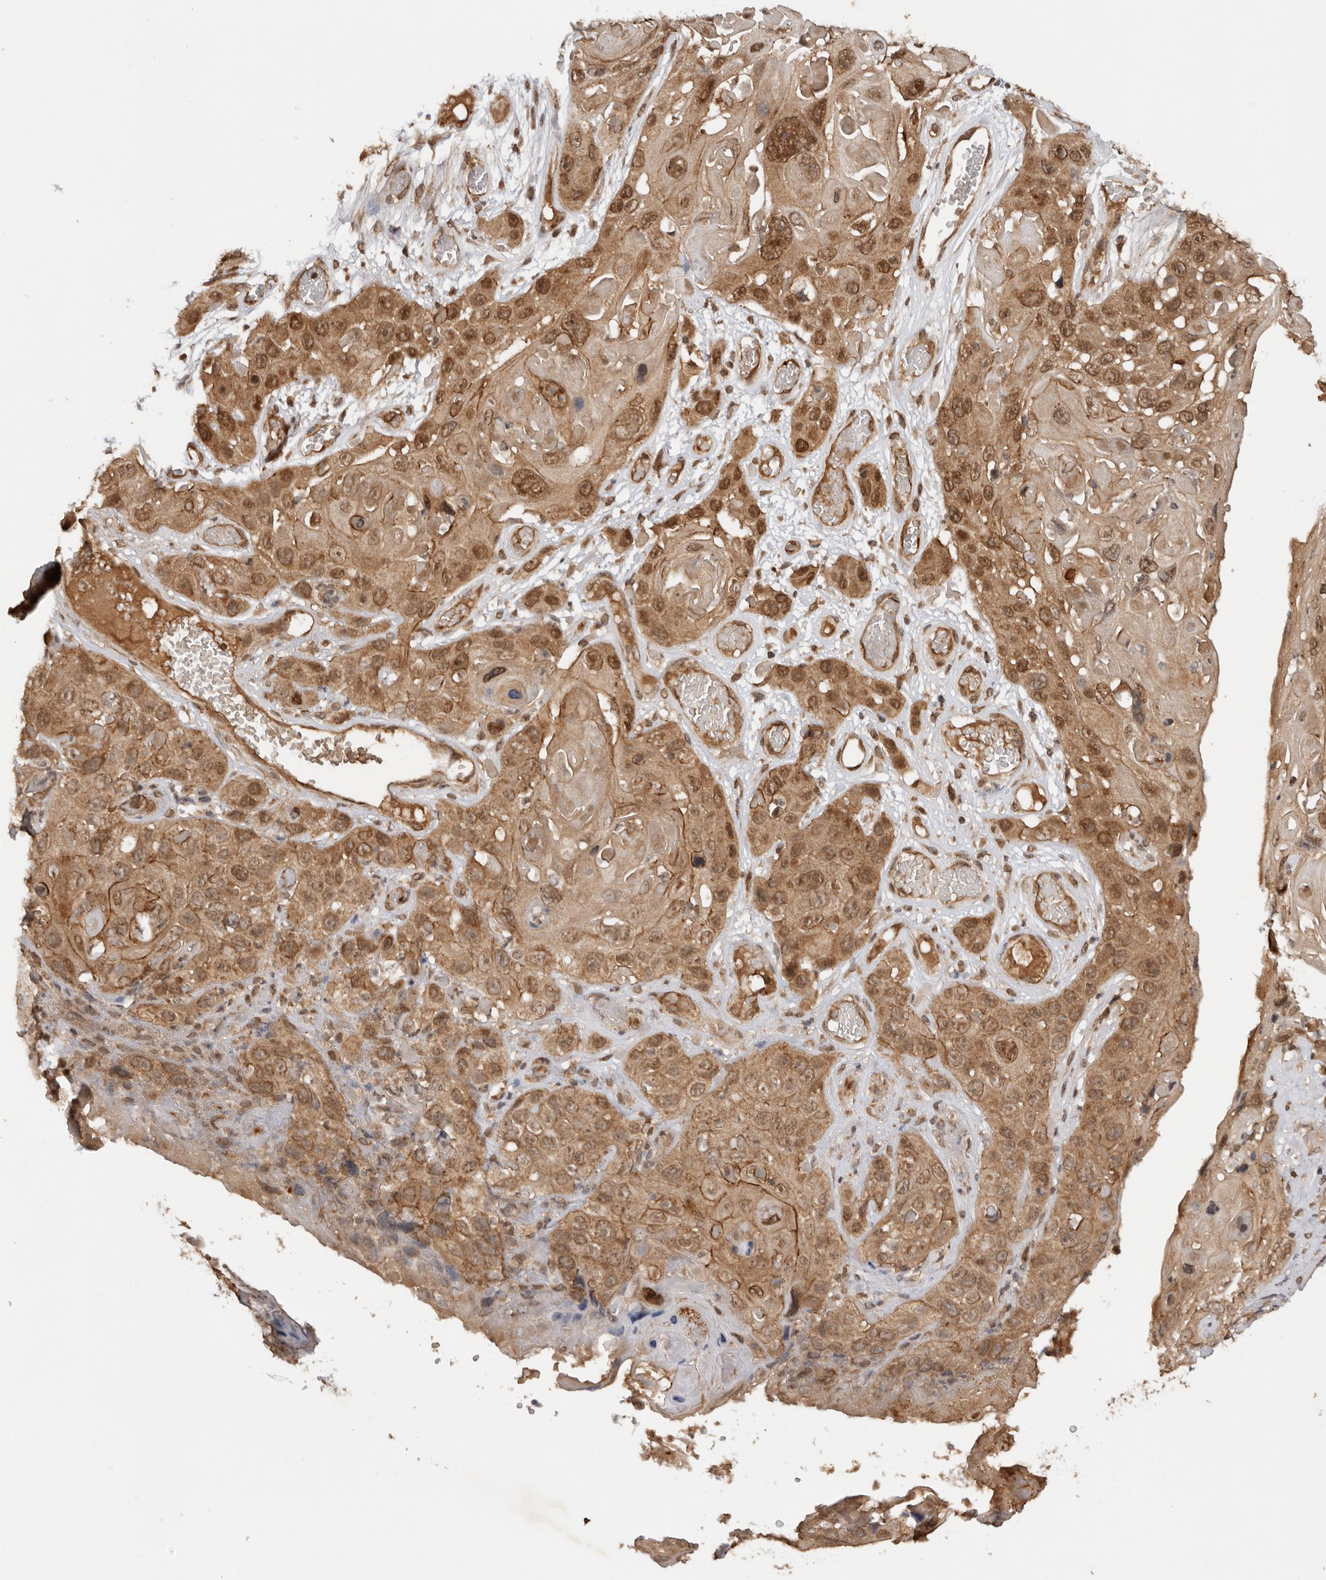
{"staining": {"intensity": "moderate", "quantity": ">75%", "location": "cytoplasmic/membranous,nuclear"}, "tissue": "skin cancer", "cell_type": "Tumor cells", "image_type": "cancer", "snomed": [{"axis": "morphology", "description": "Squamous cell carcinoma, NOS"}, {"axis": "topography", "description": "Skin"}], "caption": "Skin squamous cell carcinoma was stained to show a protein in brown. There is medium levels of moderate cytoplasmic/membranous and nuclear expression in approximately >75% of tumor cells. The protein of interest is stained brown, and the nuclei are stained in blue (DAB IHC with brightfield microscopy, high magnification).", "gene": "TARS2", "patient": {"sex": "male", "age": 55}}